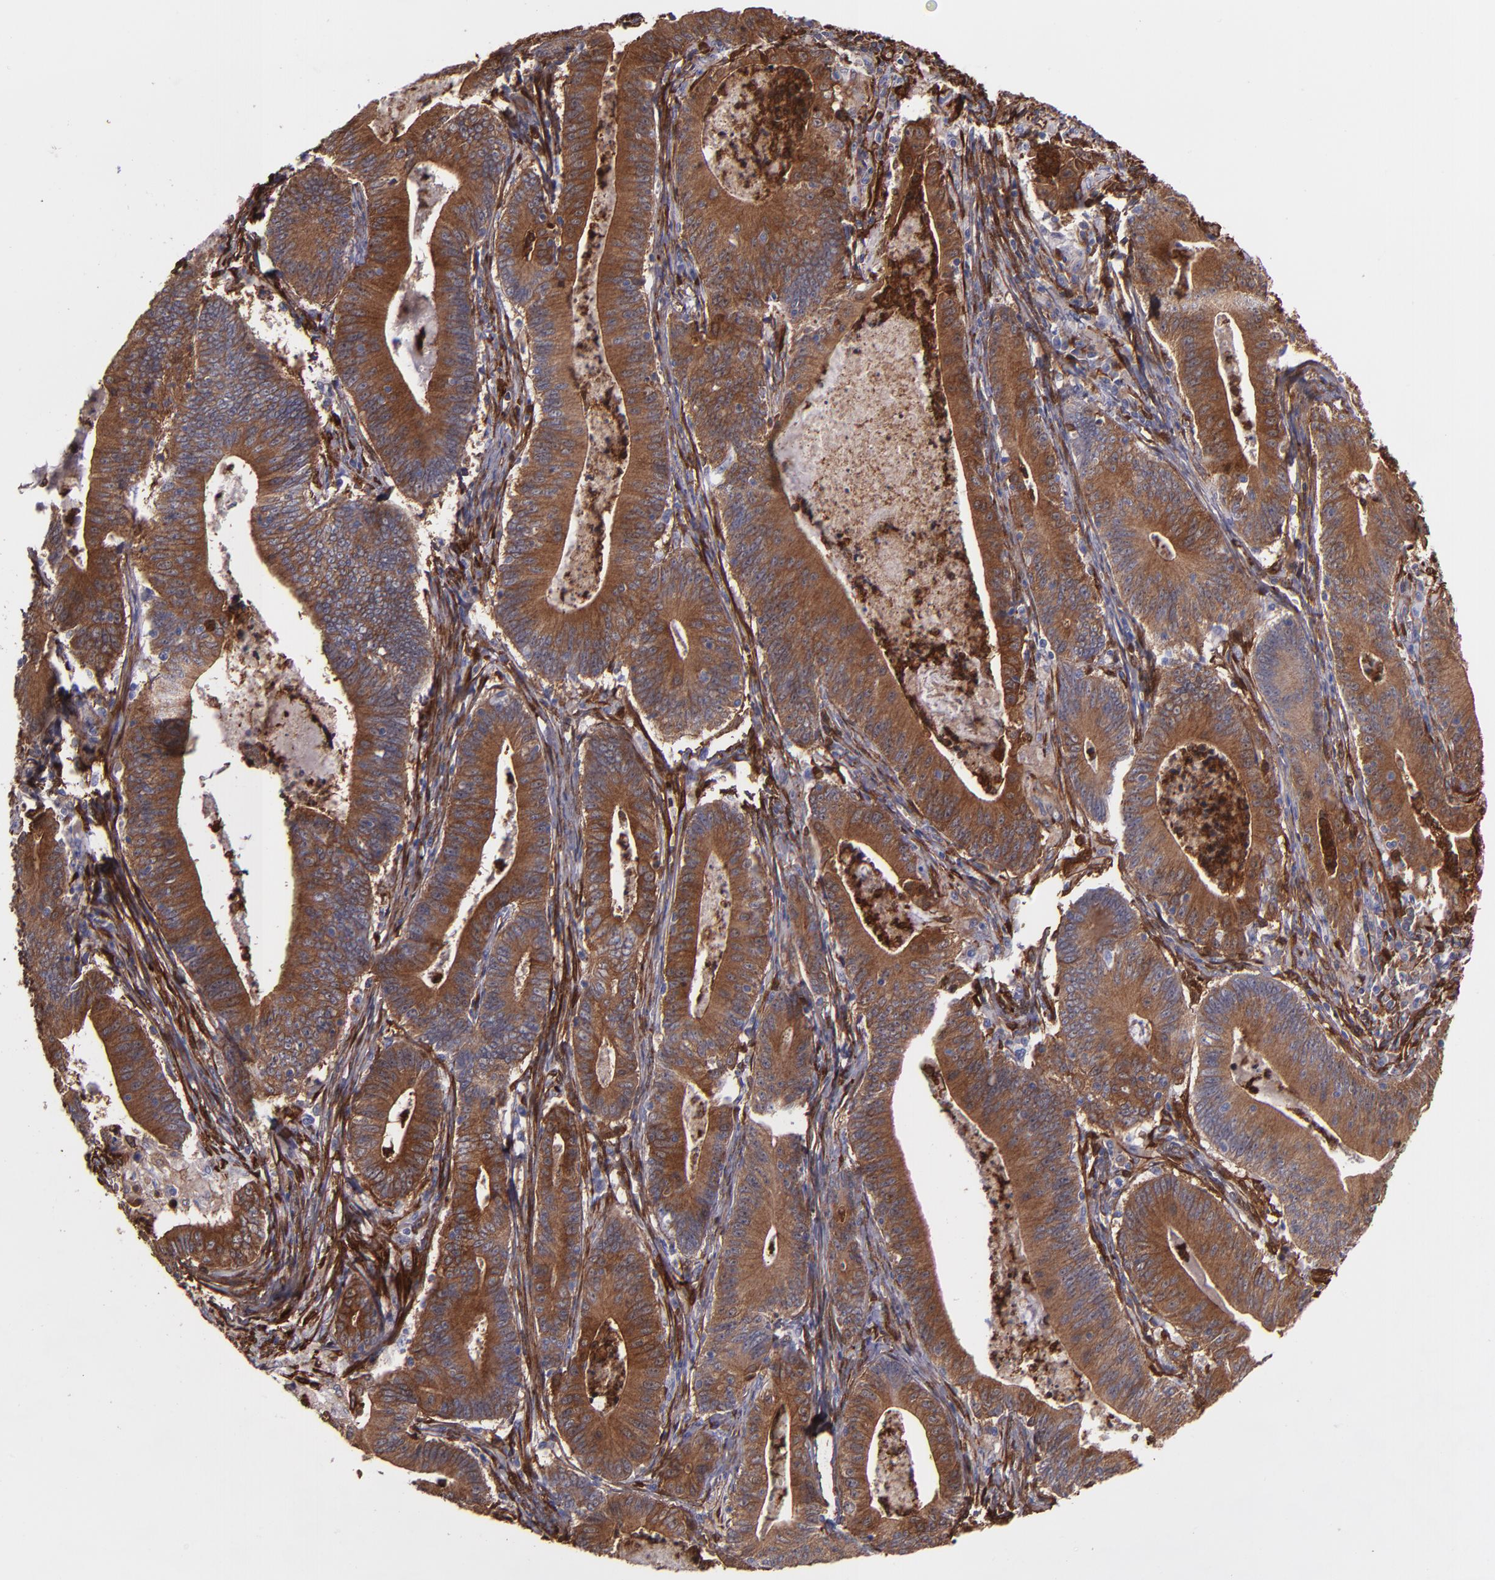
{"staining": {"intensity": "strong", "quantity": ">75%", "location": "cytoplasmic/membranous"}, "tissue": "stomach cancer", "cell_type": "Tumor cells", "image_type": "cancer", "snomed": [{"axis": "morphology", "description": "Adenocarcinoma, NOS"}, {"axis": "topography", "description": "Stomach, lower"}], "caption": "Stomach cancer was stained to show a protein in brown. There is high levels of strong cytoplasmic/membranous staining in approximately >75% of tumor cells.", "gene": "VCL", "patient": {"sex": "female", "age": 86}}